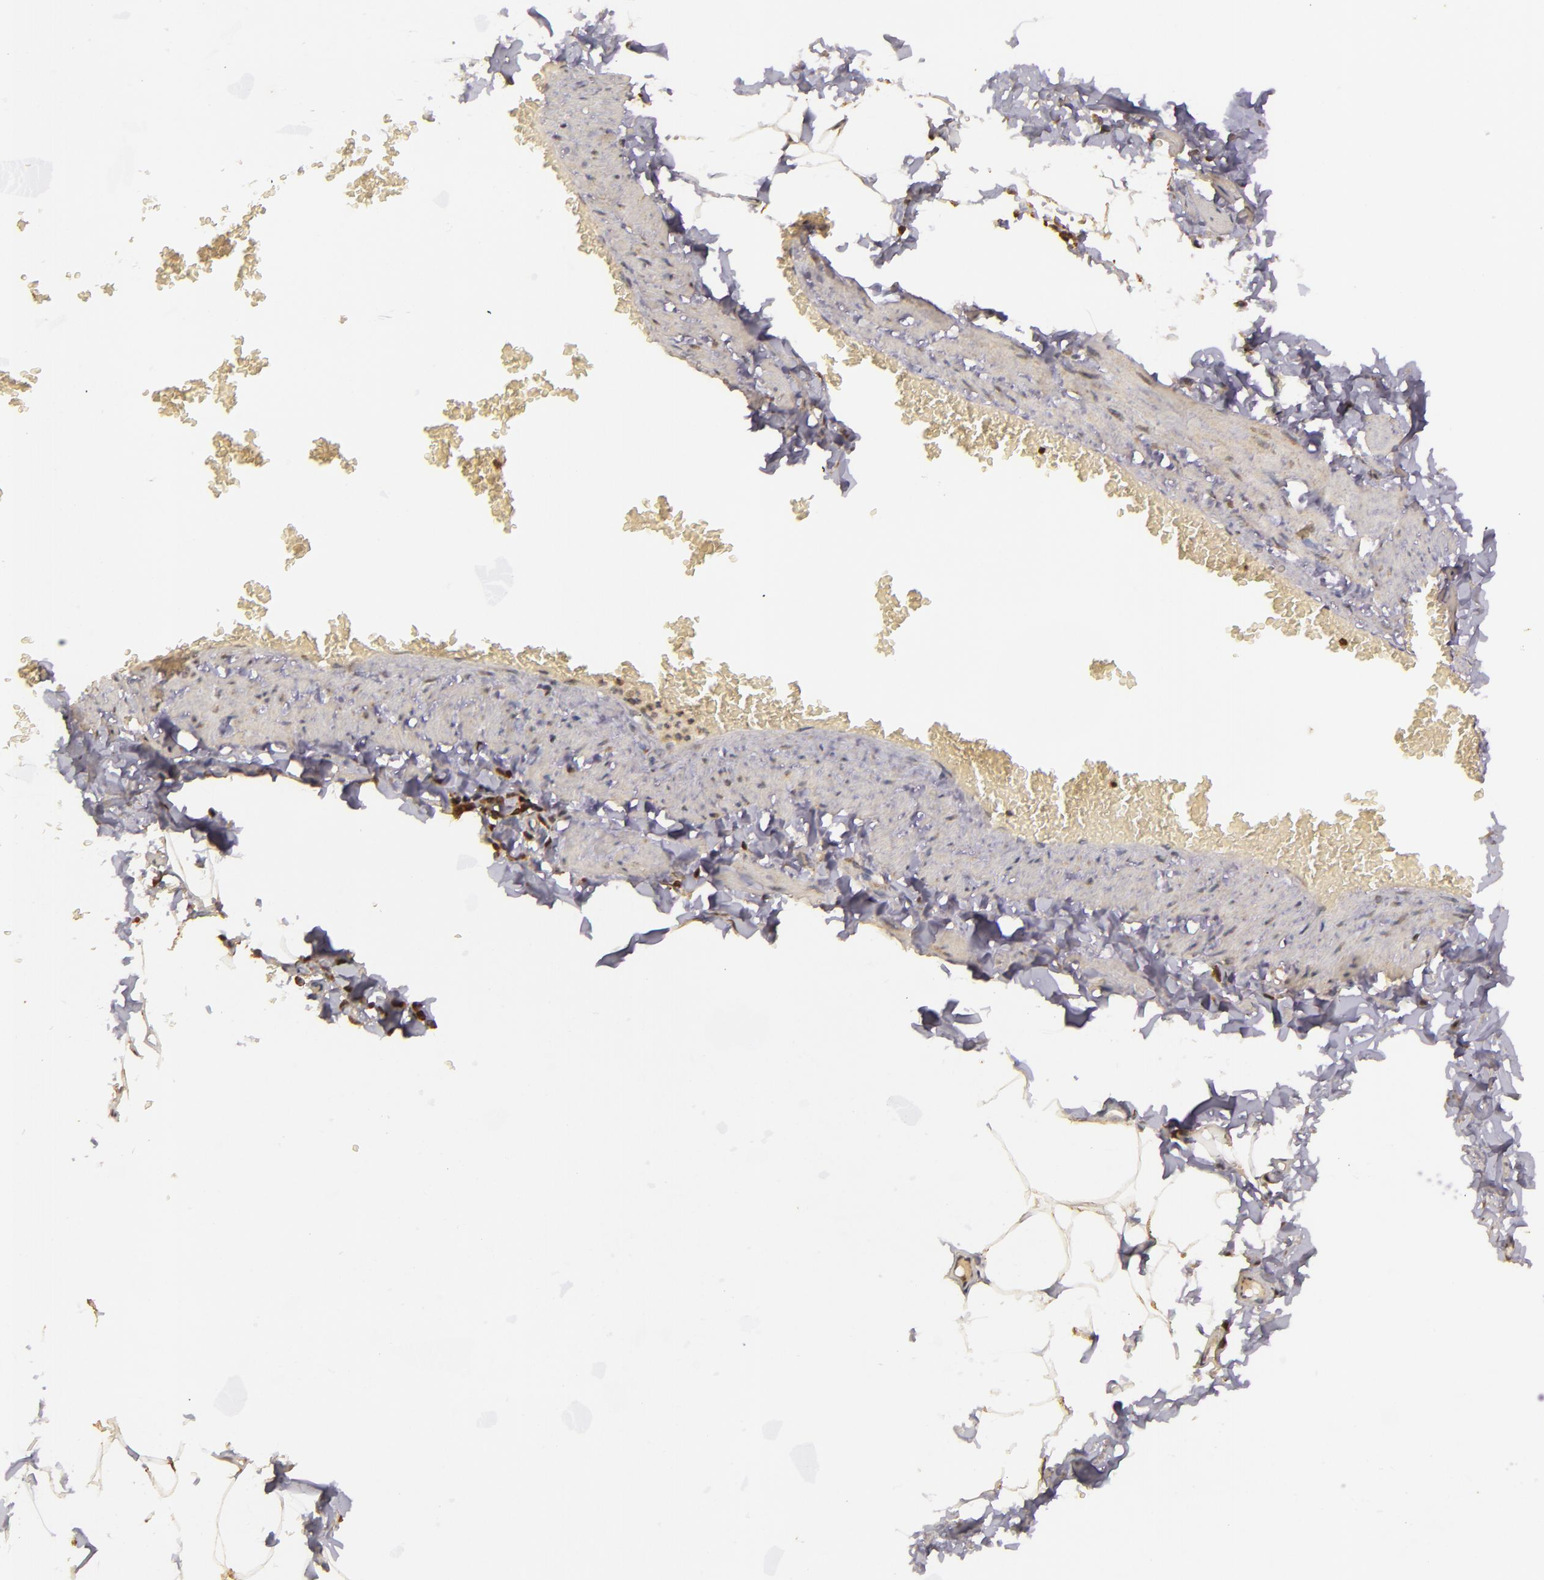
{"staining": {"intensity": "moderate", "quantity": ">75%", "location": "cytoplasmic/membranous"}, "tissue": "adipose tissue", "cell_type": "Adipocytes", "image_type": "normal", "snomed": [{"axis": "morphology", "description": "Normal tissue, NOS"}, {"axis": "topography", "description": "Vascular tissue"}], "caption": "The photomicrograph exhibits staining of normal adipose tissue, revealing moderate cytoplasmic/membranous protein expression (brown color) within adipocytes. Ihc stains the protein in brown and the nuclei are stained blue.", "gene": "SLC9A3R1", "patient": {"sex": "male", "age": 41}}